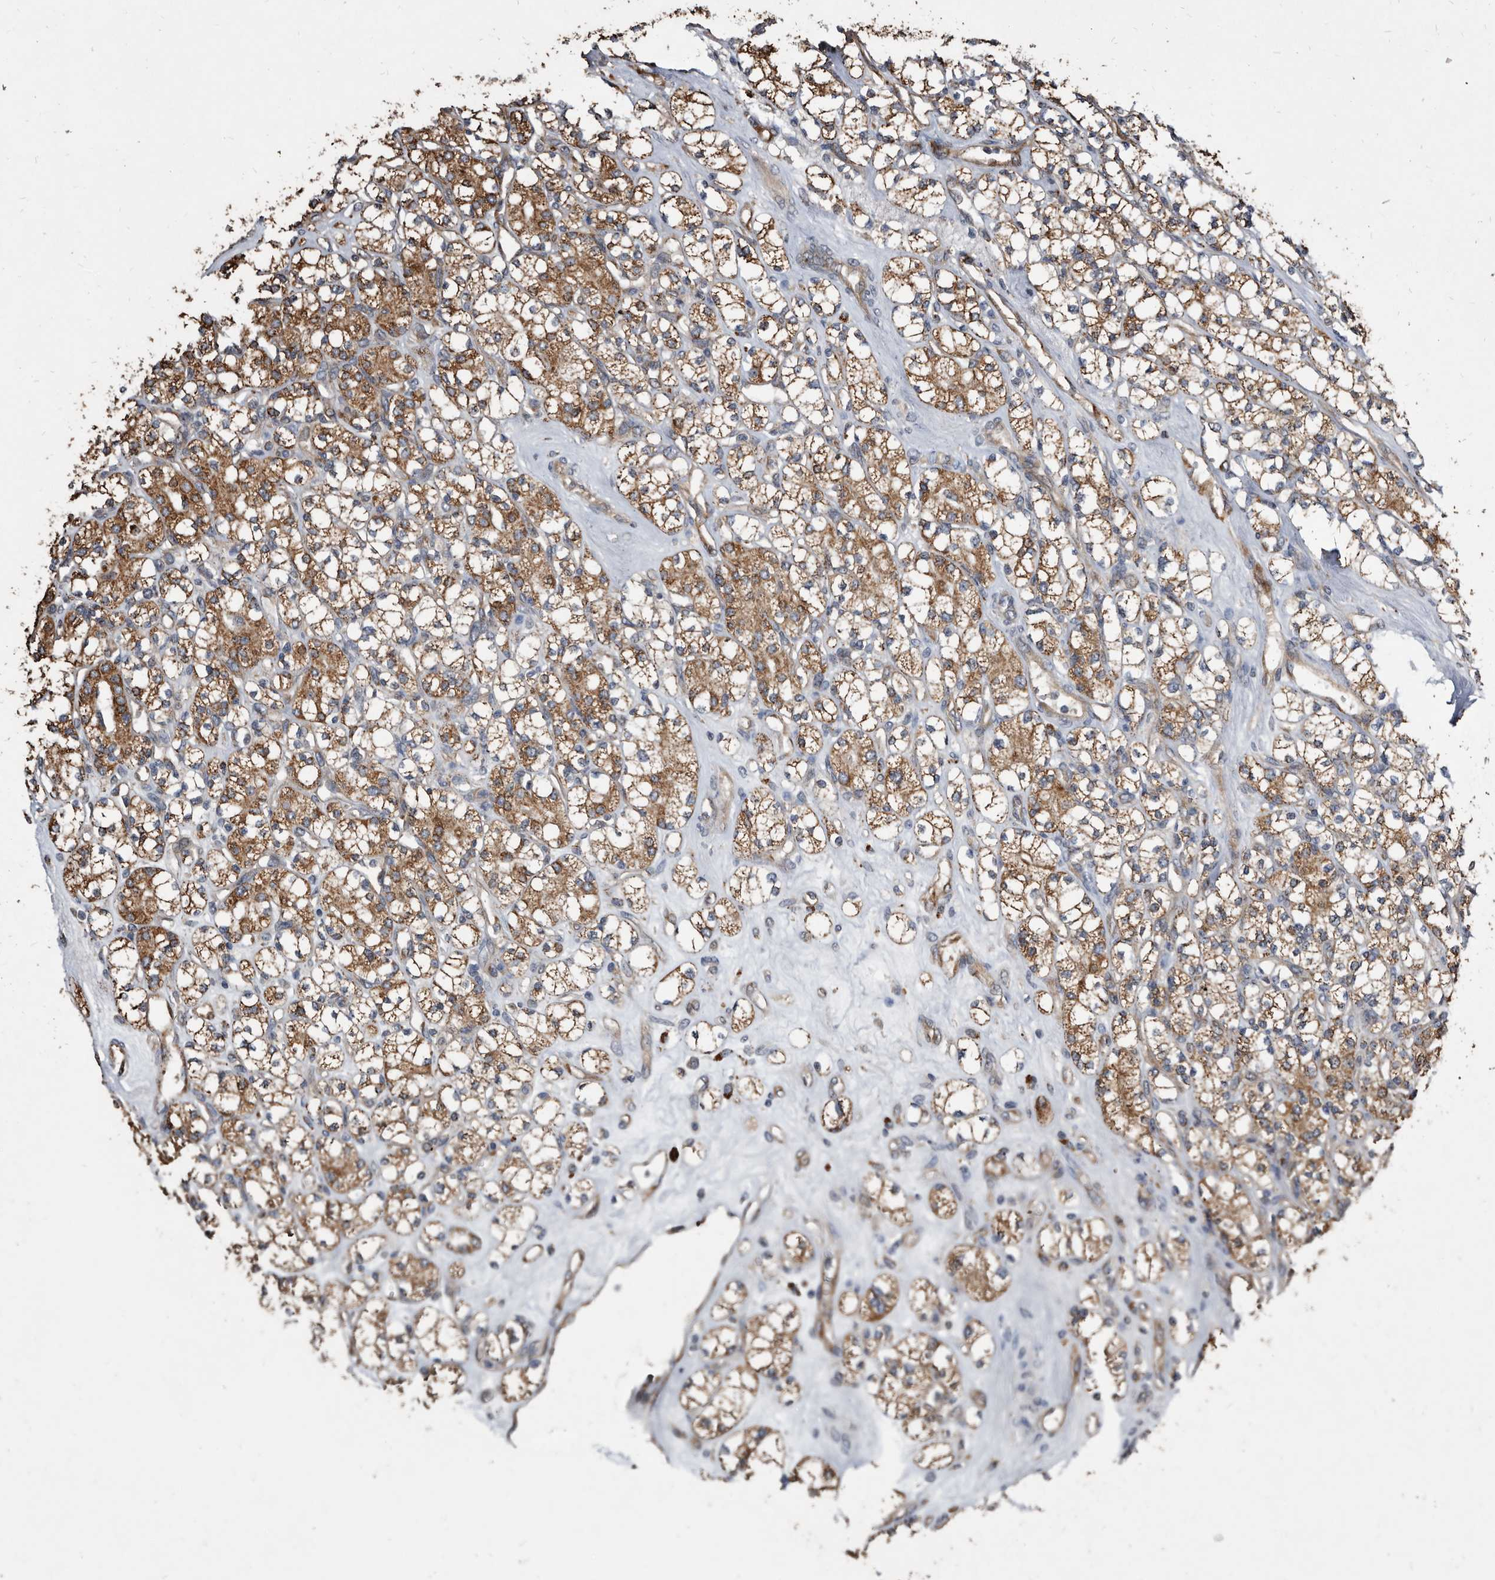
{"staining": {"intensity": "moderate", "quantity": ">75%", "location": "cytoplasmic/membranous"}, "tissue": "renal cancer", "cell_type": "Tumor cells", "image_type": "cancer", "snomed": [{"axis": "morphology", "description": "Adenocarcinoma, NOS"}, {"axis": "topography", "description": "Kidney"}], "caption": "Immunohistochemistry (IHC) histopathology image of neoplastic tissue: human renal cancer stained using immunohistochemistry demonstrates medium levels of moderate protein expression localized specifically in the cytoplasmic/membranous of tumor cells, appearing as a cytoplasmic/membranous brown color.", "gene": "CTSA", "patient": {"sex": "male", "age": 77}}